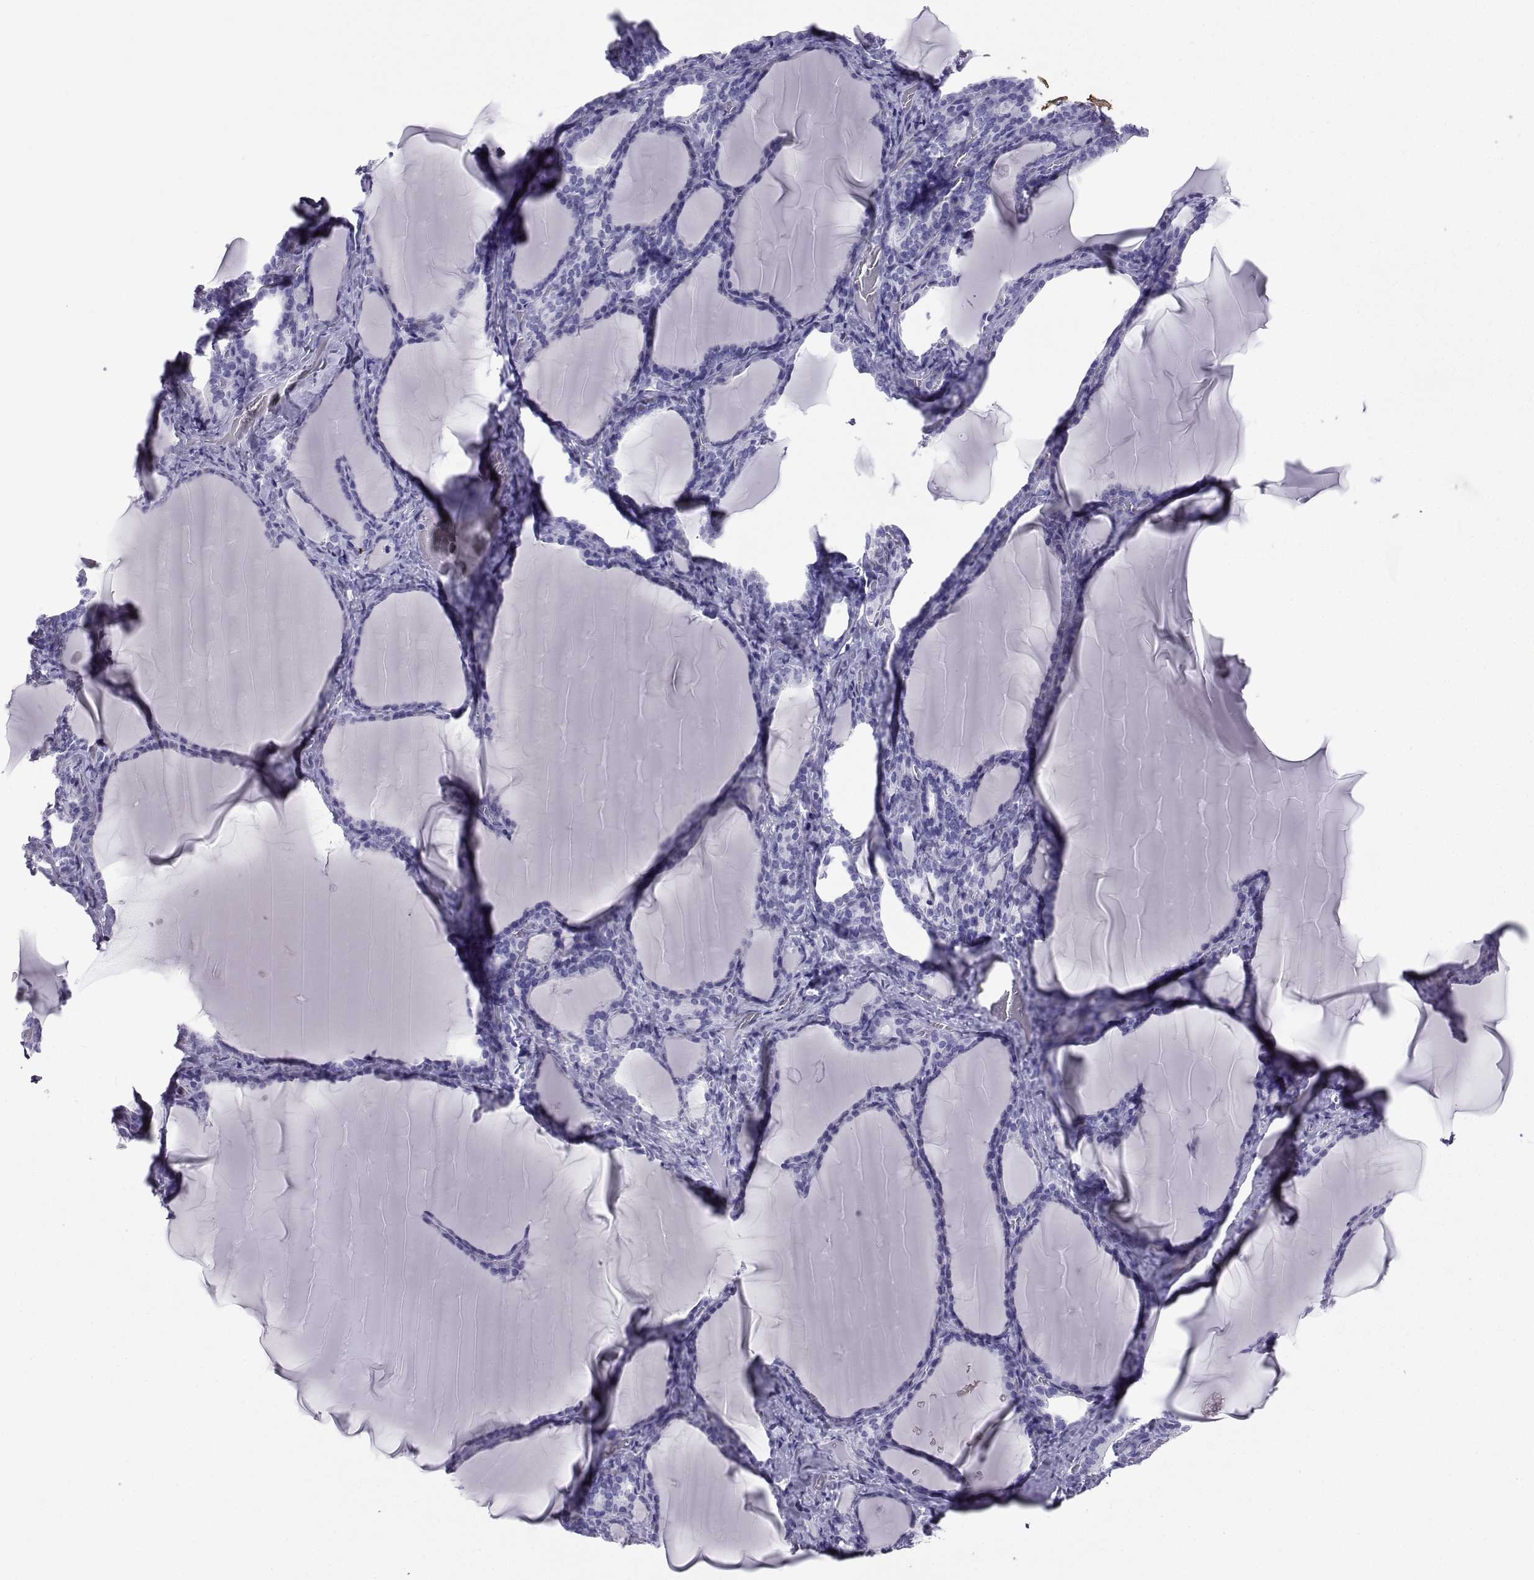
{"staining": {"intensity": "negative", "quantity": "none", "location": "none"}, "tissue": "thyroid gland", "cell_type": "Glandular cells", "image_type": "normal", "snomed": [{"axis": "morphology", "description": "Normal tissue, NOS"}, {"axis": "morphology", "description": "Hyperplasia, NOS"}, {"axis": "topography", "description": "Thyroid gland"}], "caption": "Immunohistochemistry image of unremarkable human thyroid gland stained for a protein (brown), which demonstrates no positivity in glandular cells.", "gene": "LORICRIN", "patient": {"sex": "female", "age": 27}}